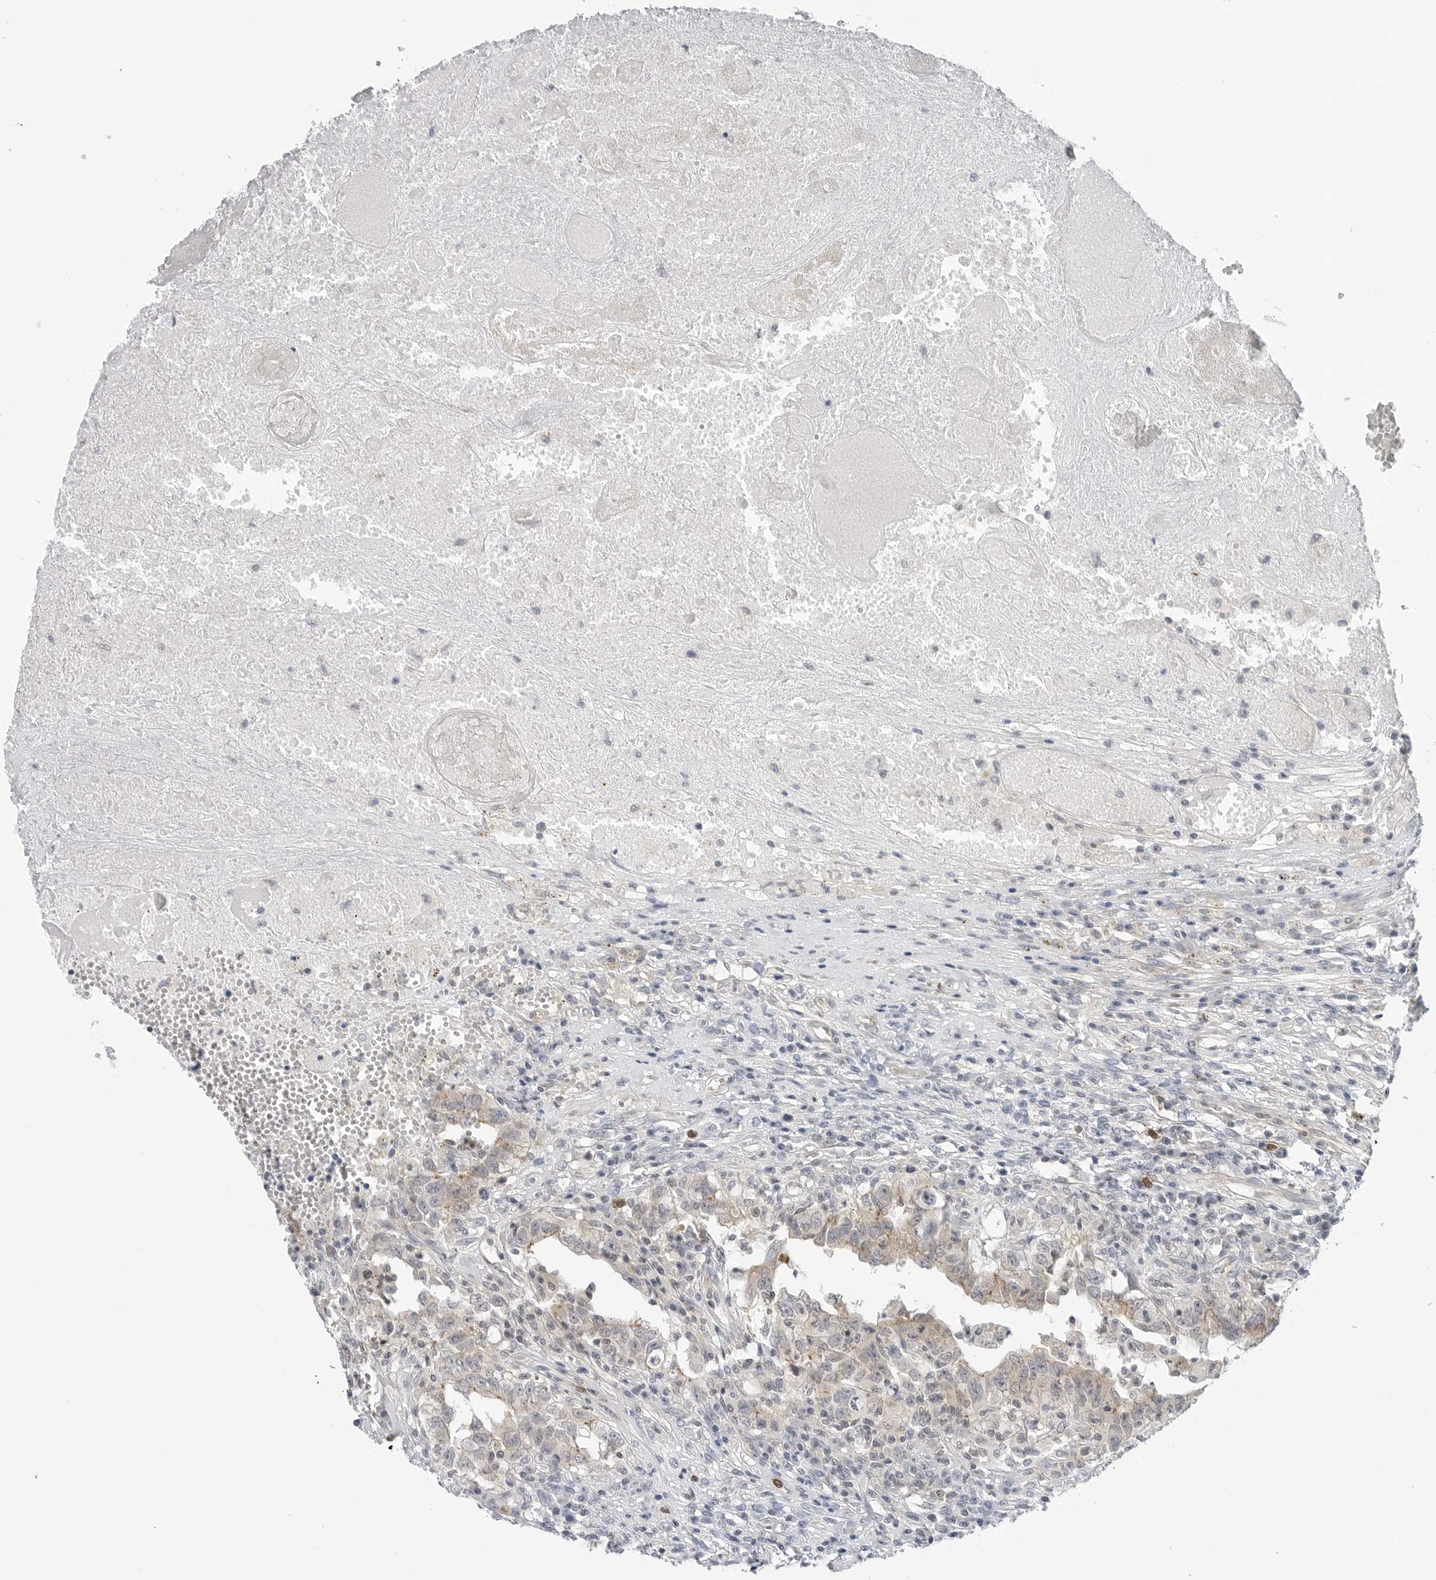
{"staining": {"intensity": "weak", "quantity": "<25%", "location": "cytoplasmic/membranous"}, "tissue": "testis cancer", "cell_type": "Tumor cells", "image_type": "cancer", "snomed": [{"axis": "morphology", "description": "Carcinoma, Embryonal, NOS"}, {"axis": "topography", "description": "Testis"}], "caption": "This is an immunohistochemistry (IHC) histopathology image of testis cancer (embryonal carcinoma). There is no staining in tumor cells.", "gene": "STXBP3", "patient": {"sex": "male", "age": 26}}